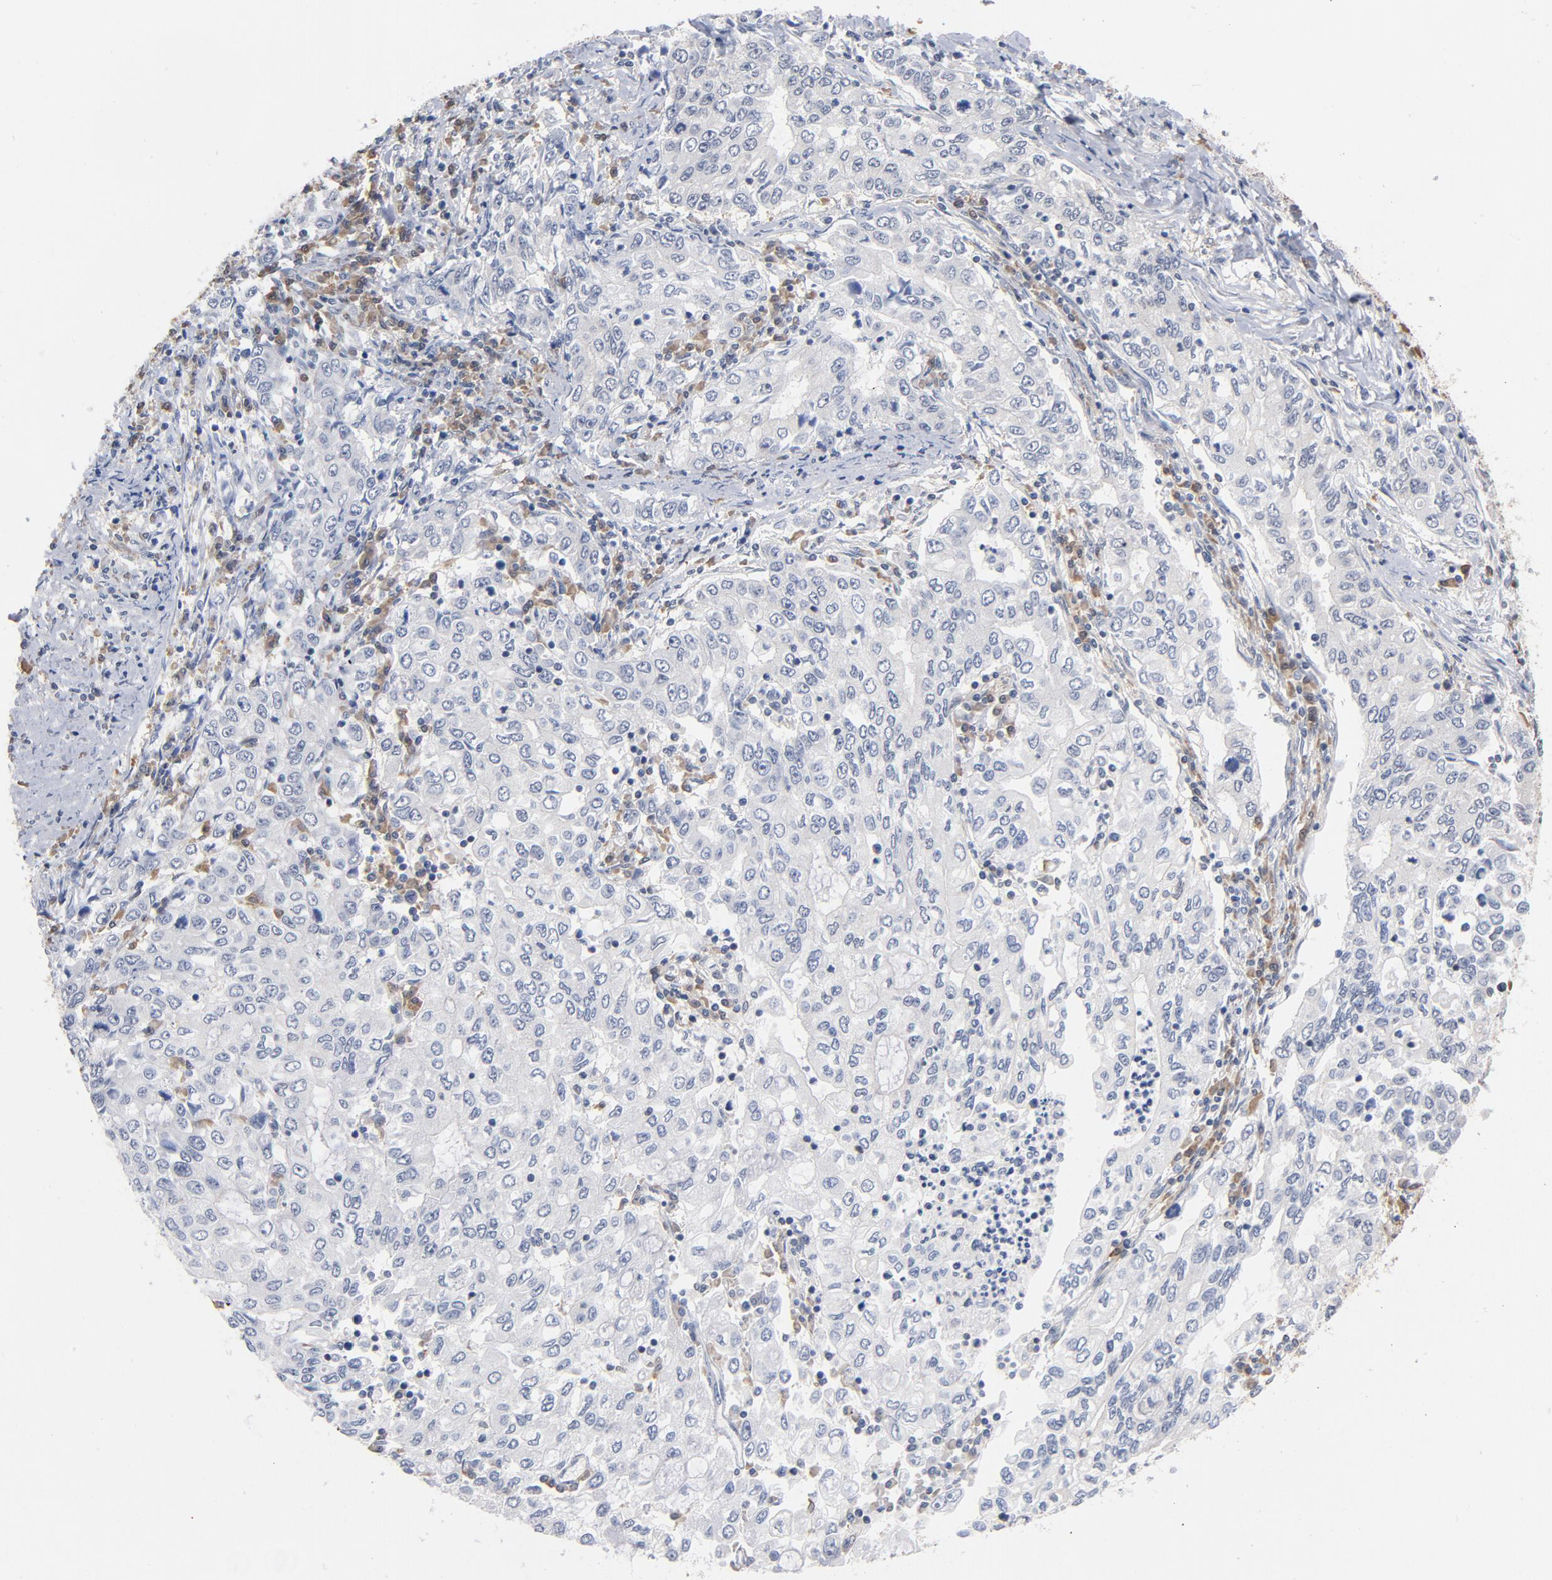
{"staining": {"intensity": "negative", "quantity": "none", "location": "none"}, "tissue": "stomach cancer", "cell_type": "Tumor cells", "image_type": "cancer", "snomed": [{"axis": "morphology", "description": "Adenocarcinoma, NOS"}, {"axis": "topography", "description": "Stomach, lower"}], "caption": "Immunohistochemistry (IHC) of stomach cancer reveals no staining in tumor cells. (Brightfield microscopy of DAB immunohistochemistry (IHC) at high magnification).", "gene": "MIF", "patient": {"sex": "female", "age": 72}}